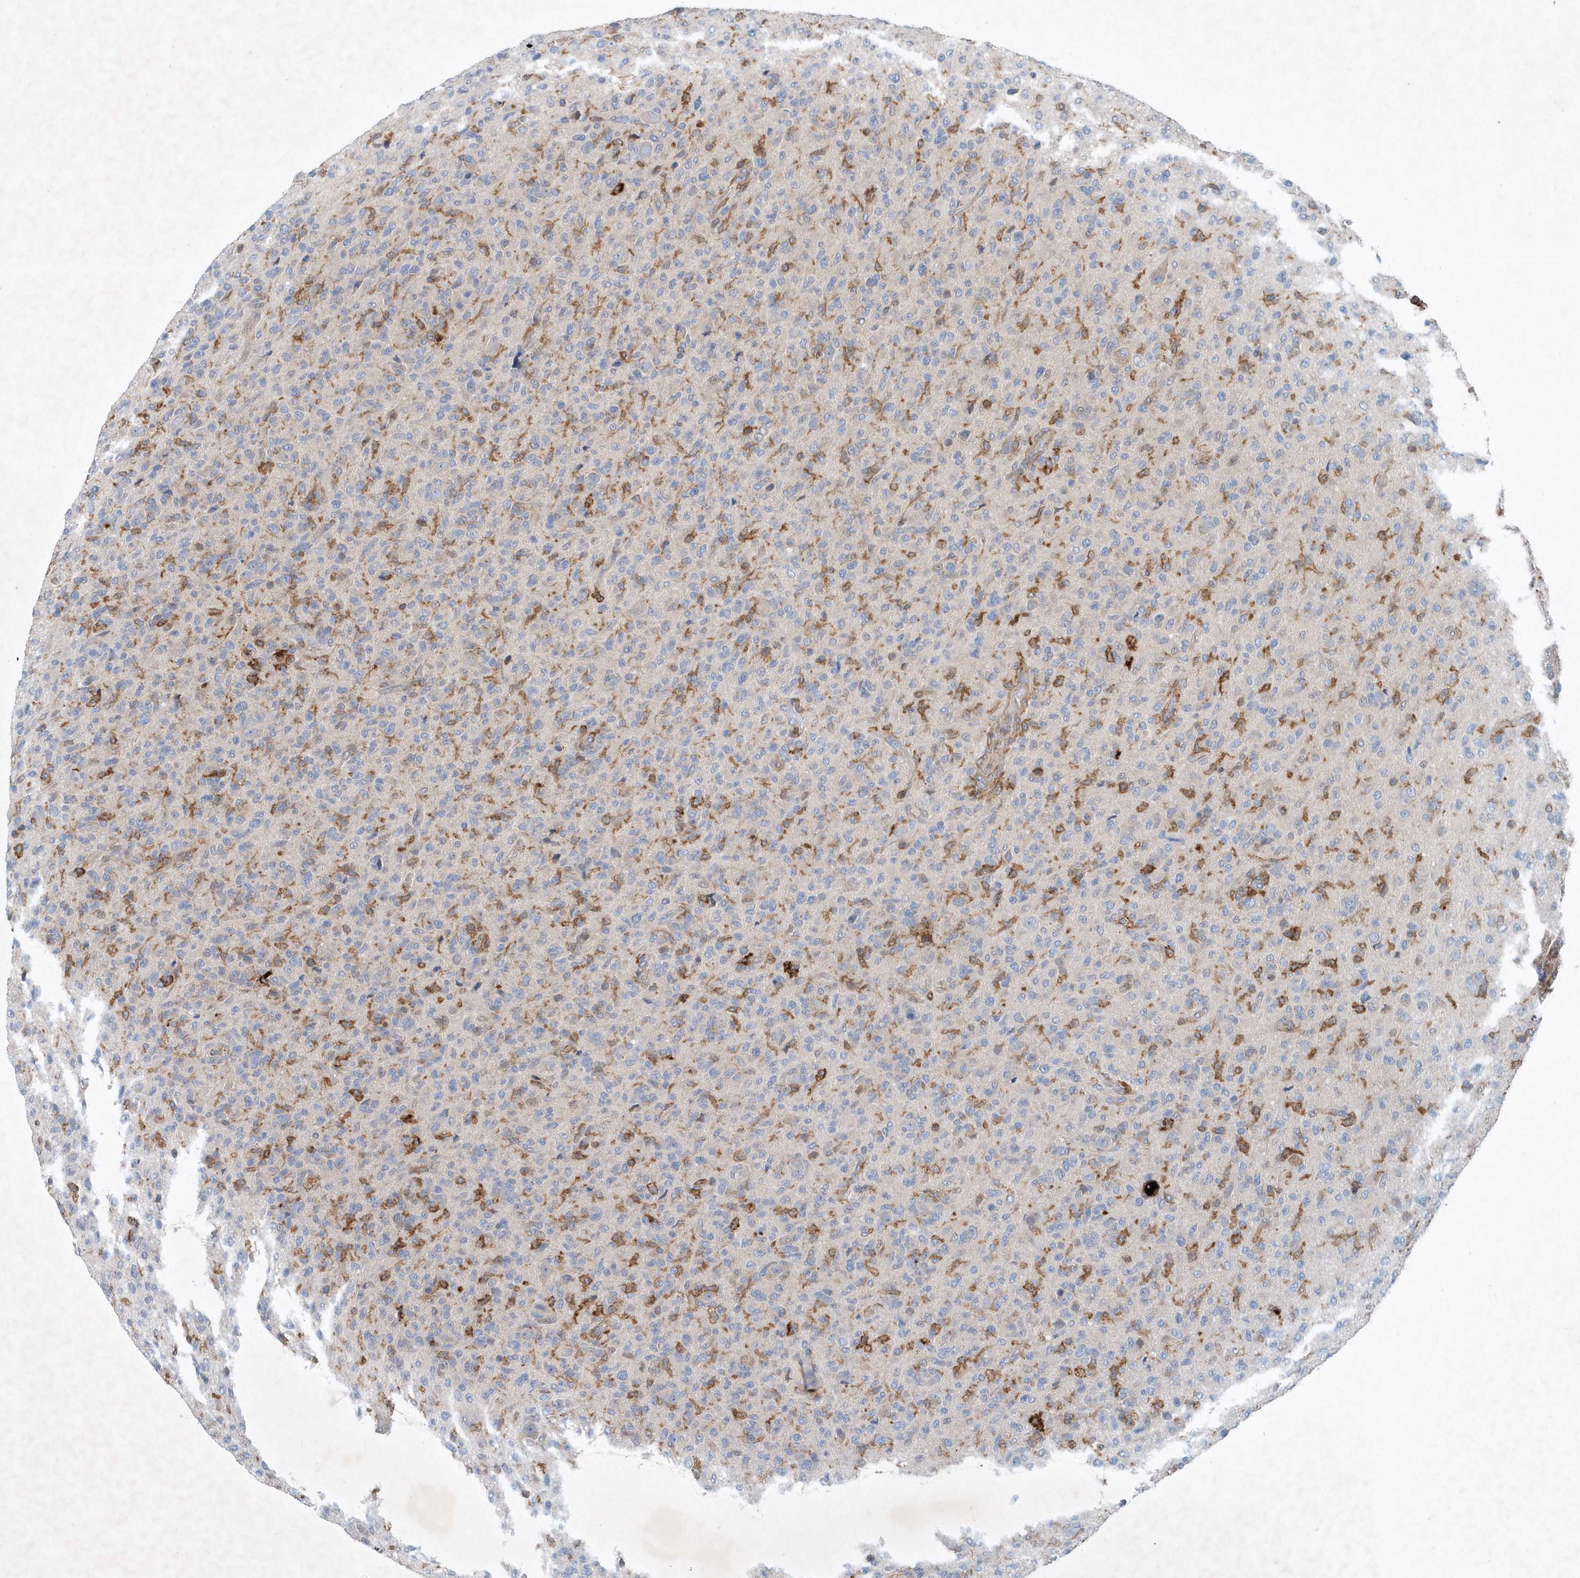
{"staining": {"intensity": "negative", "quantity": "none", "location": "none"}, "tissue": "glioma", "cell_type": "Tumor cells", "image_type": "cancer", "snomed": [{"axis": "morphology", "description": "Glioma, malignant, High grade"}, {"axis": "topography", "description": "Brain"}], "caption": "Immunohistochemistry (IHC) image of neoplastic tissue: human malignant glioma (high-grade) stained with DAB (3,3'-diaminobenzidine) displays no significant protein expression in tumor cells.", "gene": "P2RY10", "patient": {"sex": "female", "age": 57}}